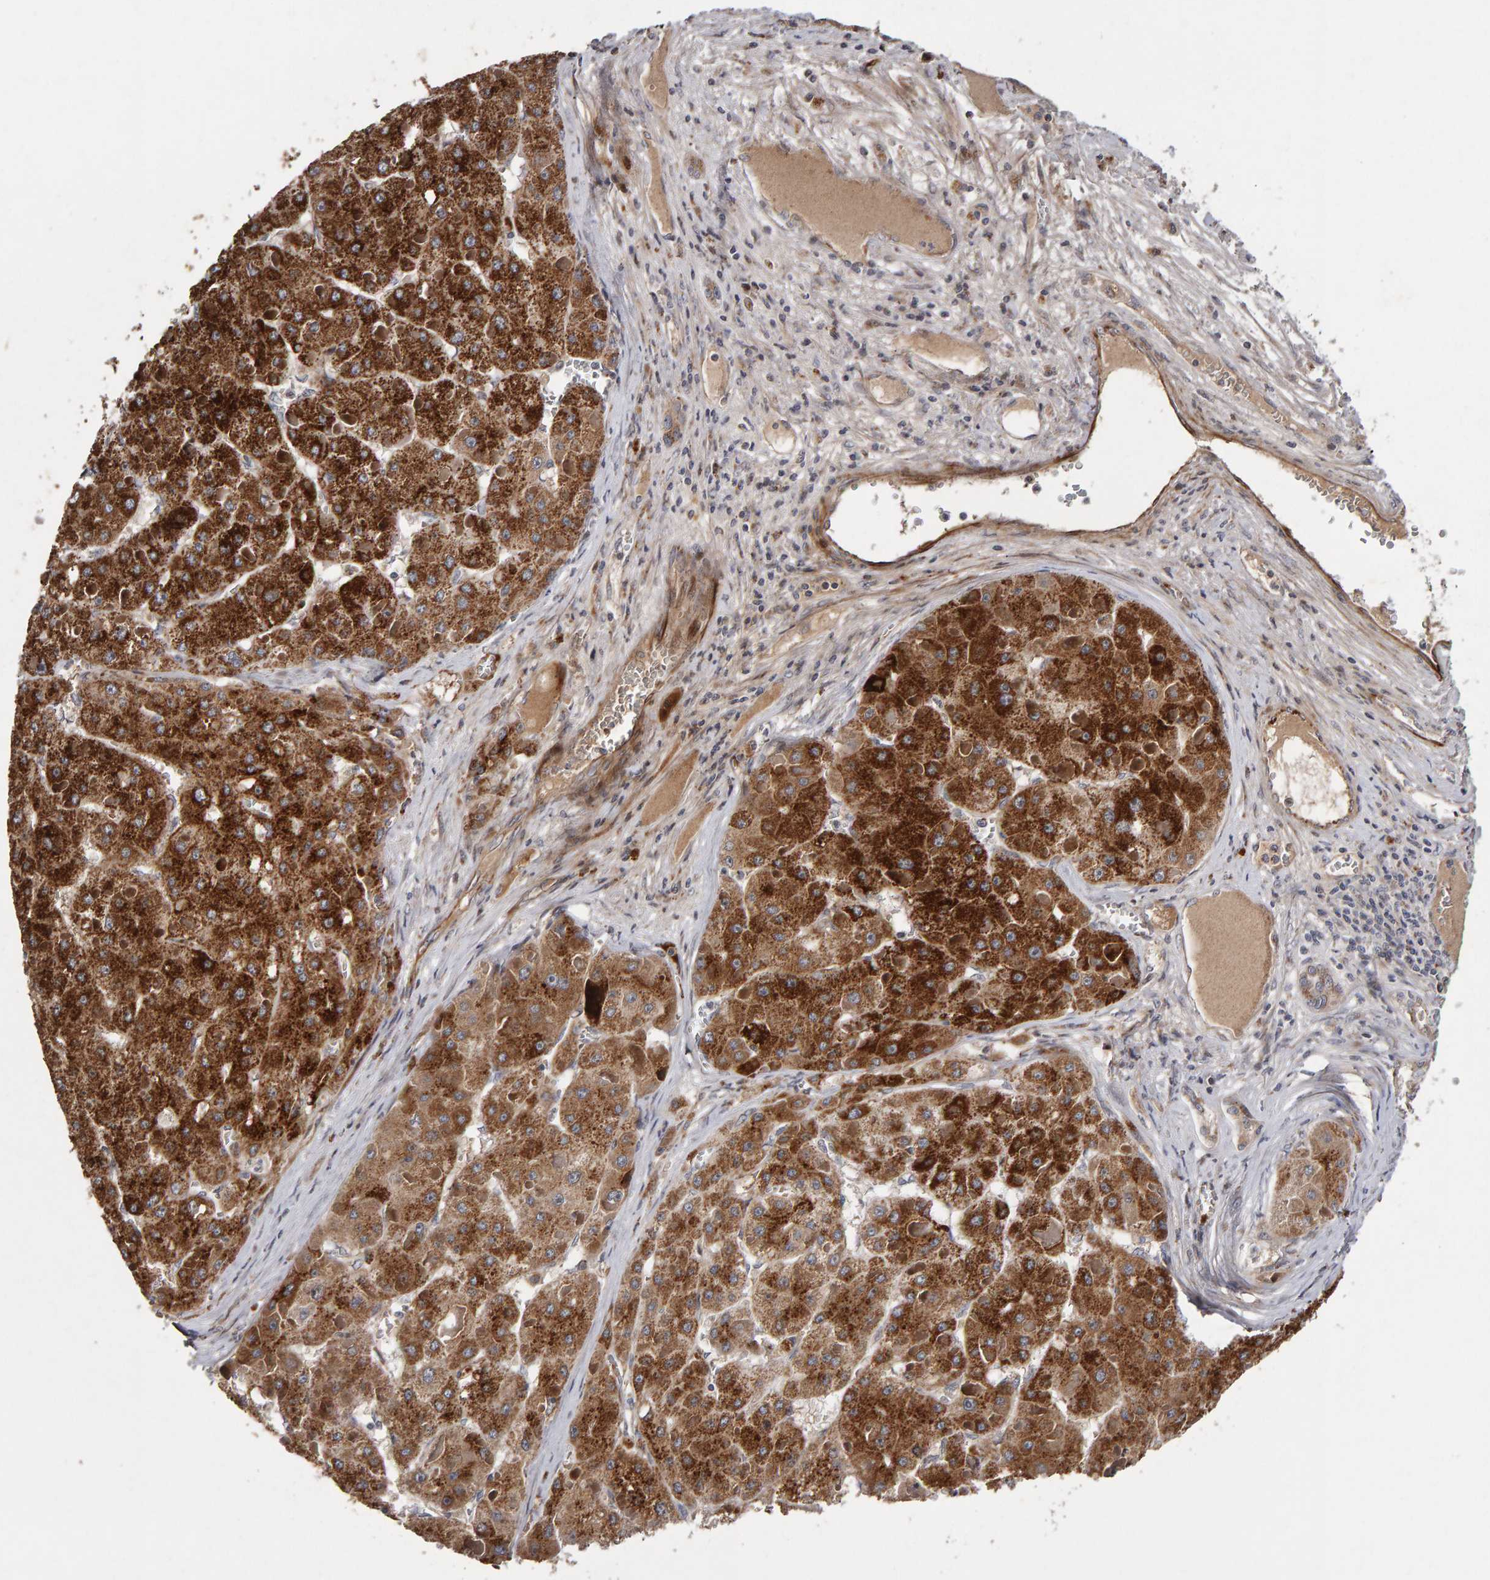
{"staining": {"intensity": "strong", "quantity": ">75%", "location": "cytoplasmic/membranous"}, "tissue": "liver cancer", "cell_type": "Tumor cells", "image_type": "cancer", "snomed": [{"axis": "morphology", "description": "Carcinoma, Hepatocellular, NOS"}, {"axis": "topography", "description": "Liver"}], "caption": "DAB (3,3'-diaminobenzidine) immunohistochemical staining of human liver cancer (hepatocellular carcinoma) demonstrates strong cytoplasmic/membranous protein positivity in approximately >75% of tumor cells.", "gene": "CANT1", "patient": {"sex": "female", "age": 73}}